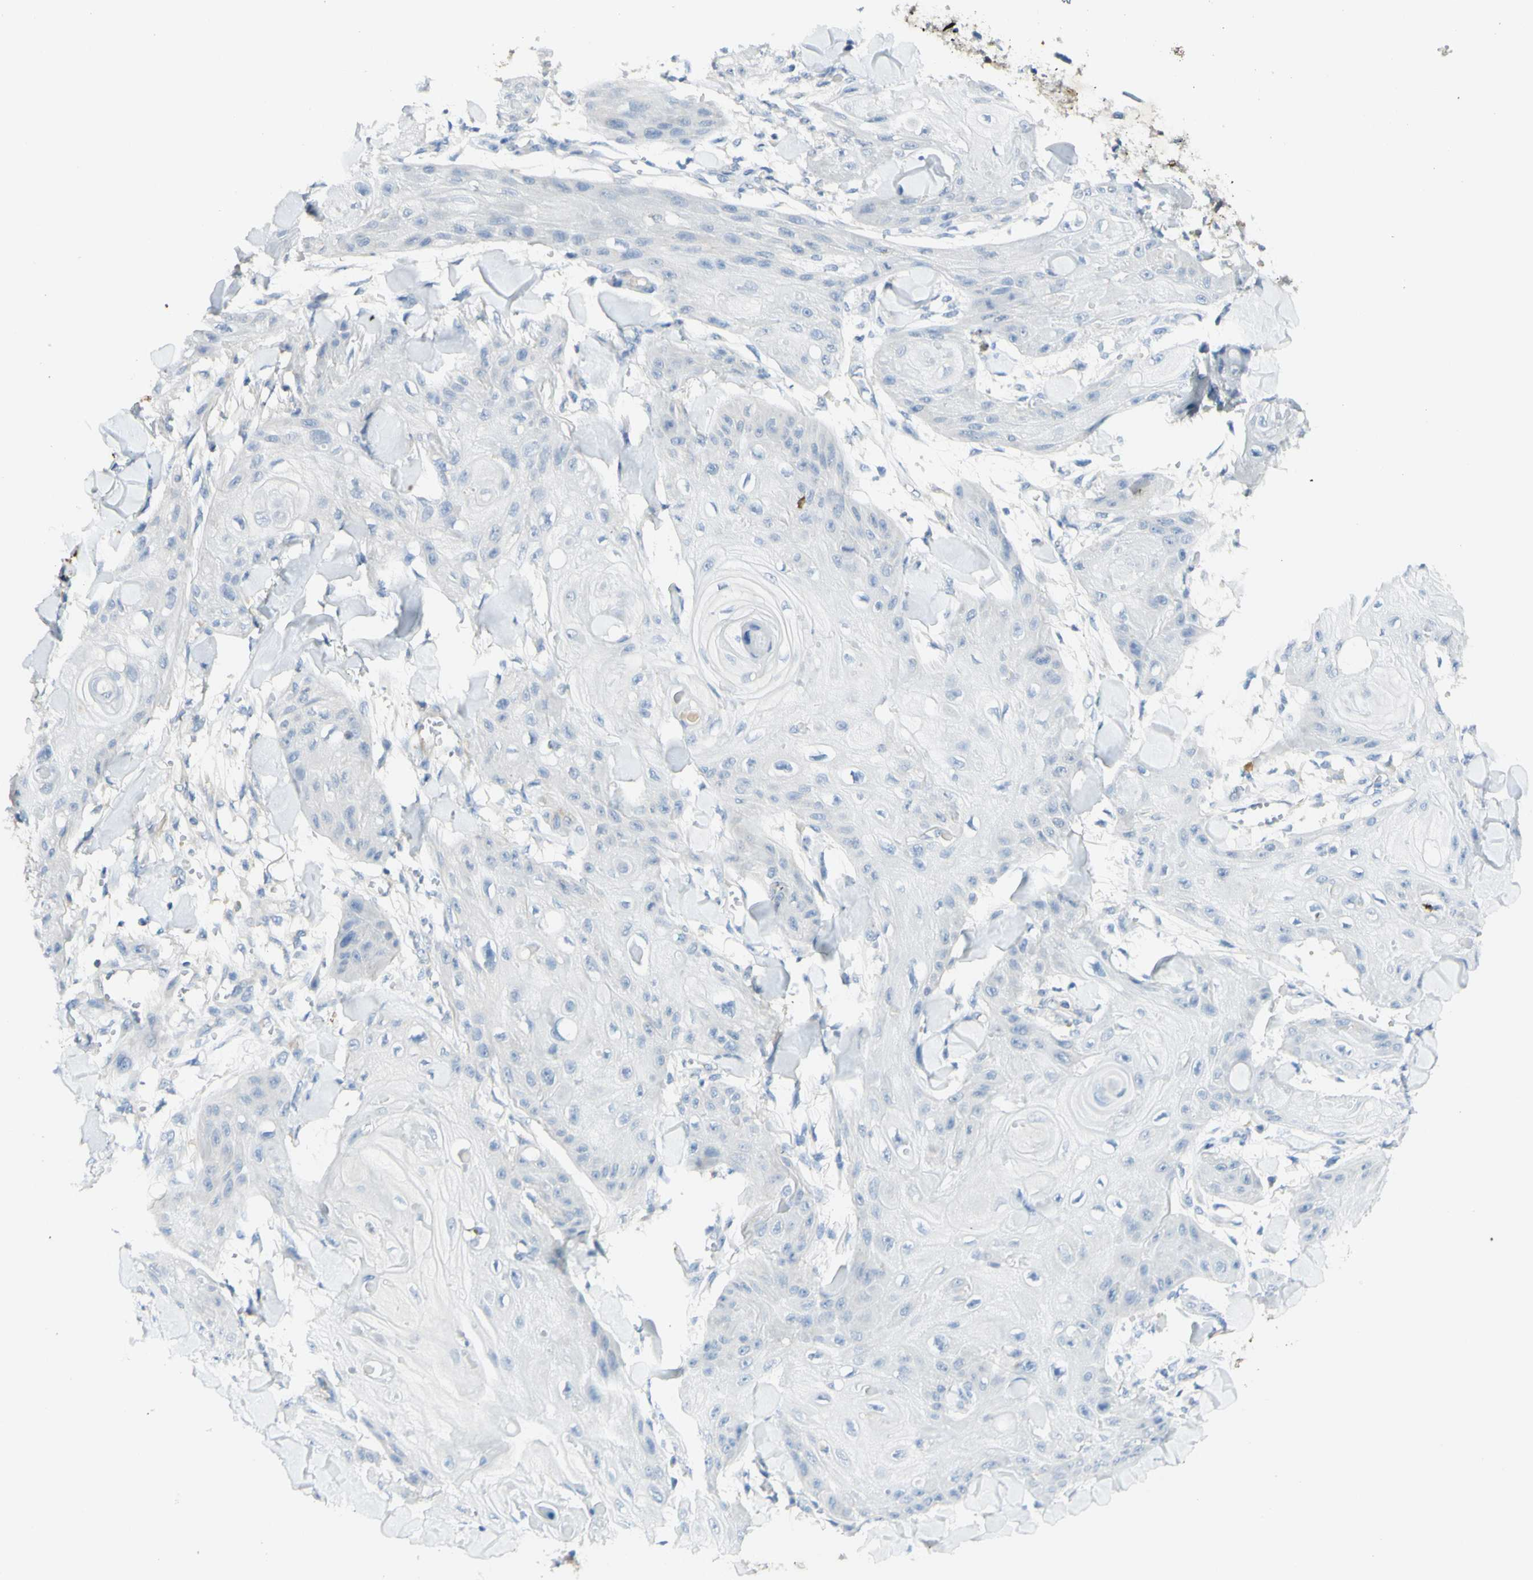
{"staining": {"intensity": "negative", "quantity": "none", "location": "none"}, "tissue": "skin cancer", "cell_type": "Tumor cells", "image_type": "cancer", "snomed": [{"axis": "morphology", "description": "Squamous cell carcinoma, NOS"}, {"axis": "topography", "description": "Skin"}], "caption": "IHC micrograph of neoplastic tissue: human squamous cell carcinoma (skin) stained with DAB (3,3'-diaminobenzidine) reveals no significant protein positivity in tumor cells. (Stains: DAB immunohistochemistry (IHC) with hematoxylin counter stain, Microscopy: brightfield microscopy at high magnification).", "gene": "GDF15", "patient": {"sex": "male", "age": 74}}